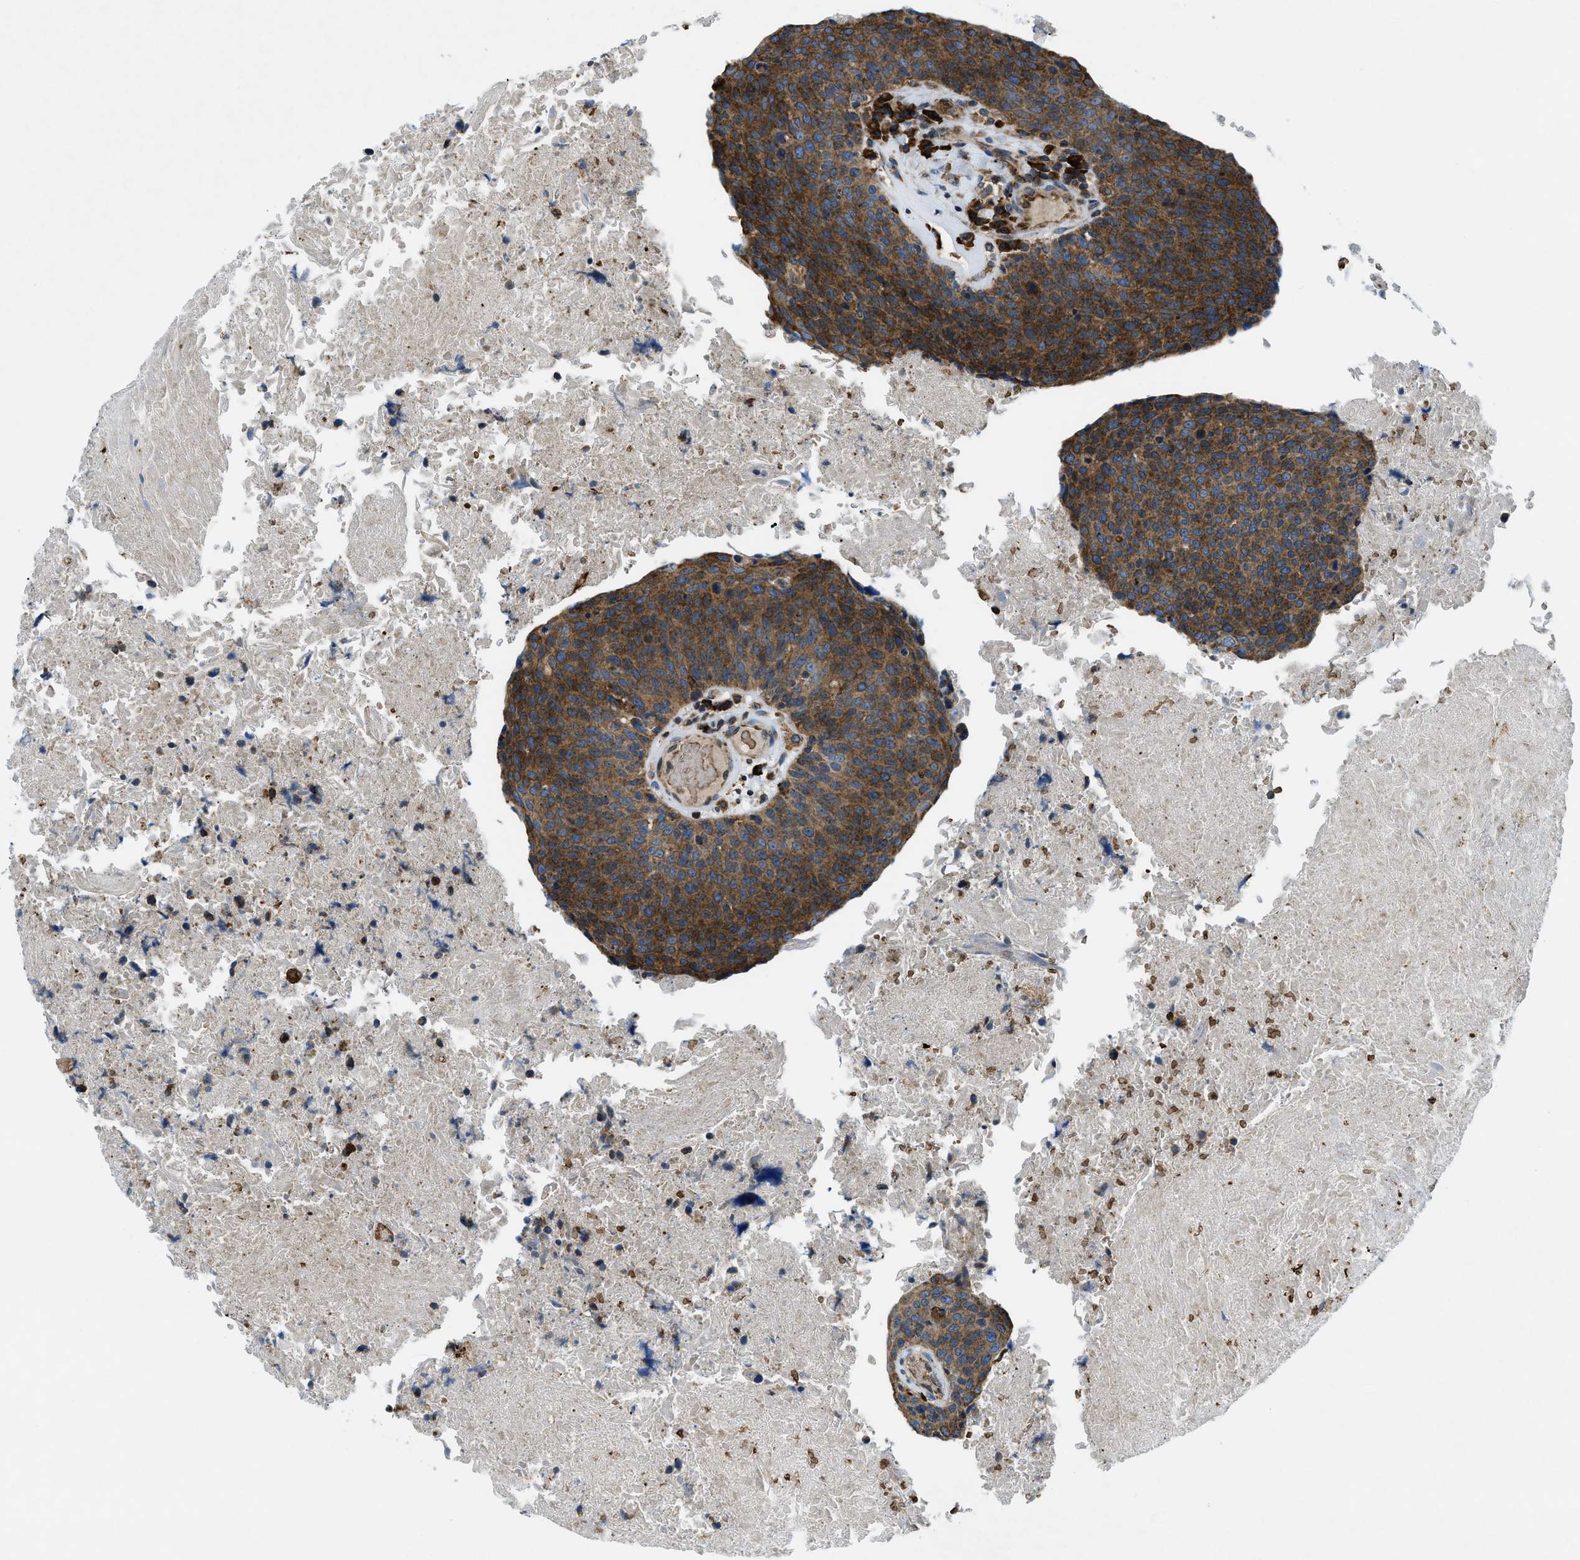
{"staining": {"intensity": "strong", "quantity": ">75%", "location": "cytoplasmic/membranous"}, "tissue": "head and neck cancer", "cell_type": "Tumor cells", "image_type": "cancer", "snomed": [{"axis": "morphology", "description": "Squamous cell carcinoma, NOS"}, {"axis": "morphology", "description": "Squamous cell carcinoma, metastatic, NOS"}, {"axis": "topography", "description": "Lymph node"}, {"axis": "topography", "description": "Head-Neck"}], "caption": "Immunohistochemistry (IHC) histopathology image of neoplastic tissue: head and neck cancer (metastatic squamous cell carcinoma) stained using IHC exhibits high levels of strong protein expression localized specifically in the cytoplasmic/membranous of tumor cells, appearing as a cytoplasmic/membranous brown color.", "gene": "CSPG4", "patient": {"sex": "male", "age": 62}}